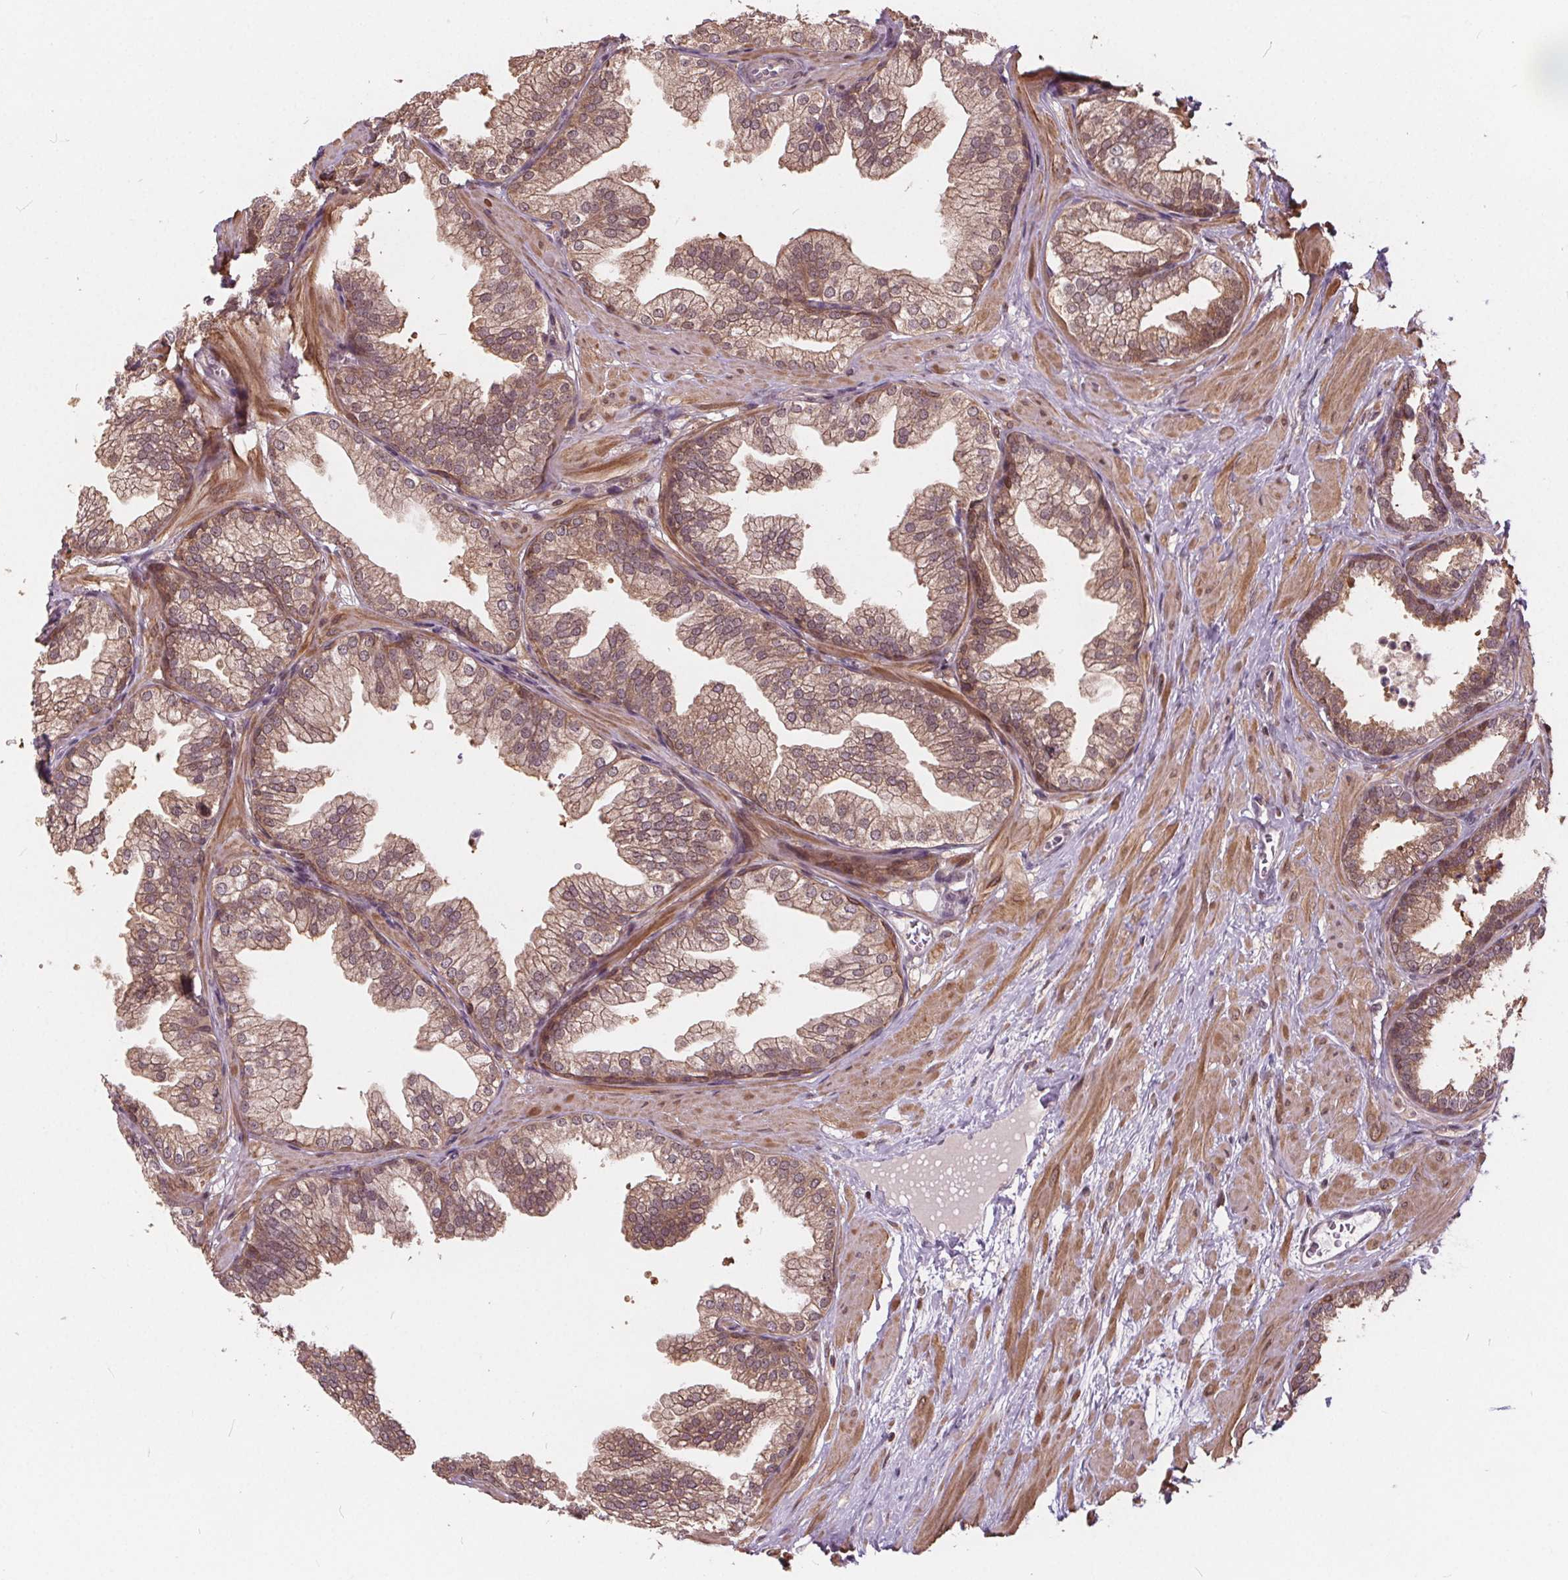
{"staining": {"intensity": "moderate", "quantity": "25%-75%", "location": "cytoplasmic/membranous,nuclear"}, "tissue": "prostate", "cell_type": "Glandular cells", "image_type": "normal", "snomed": [{"axis": "morphology", "description": "Normal tissue, NOS"}, {"axis": "topography", "description": "Prostate"}], "caption": "The image exhibits immunohistochemical staining of unremarkable prostate. There is moderate cytoplasmic/membranous,nuclear expression is seen in approximately 25%-75% of glandular cells.", "gene": "HIF1AN", "patient": {"sex": "male", "age": 37}}